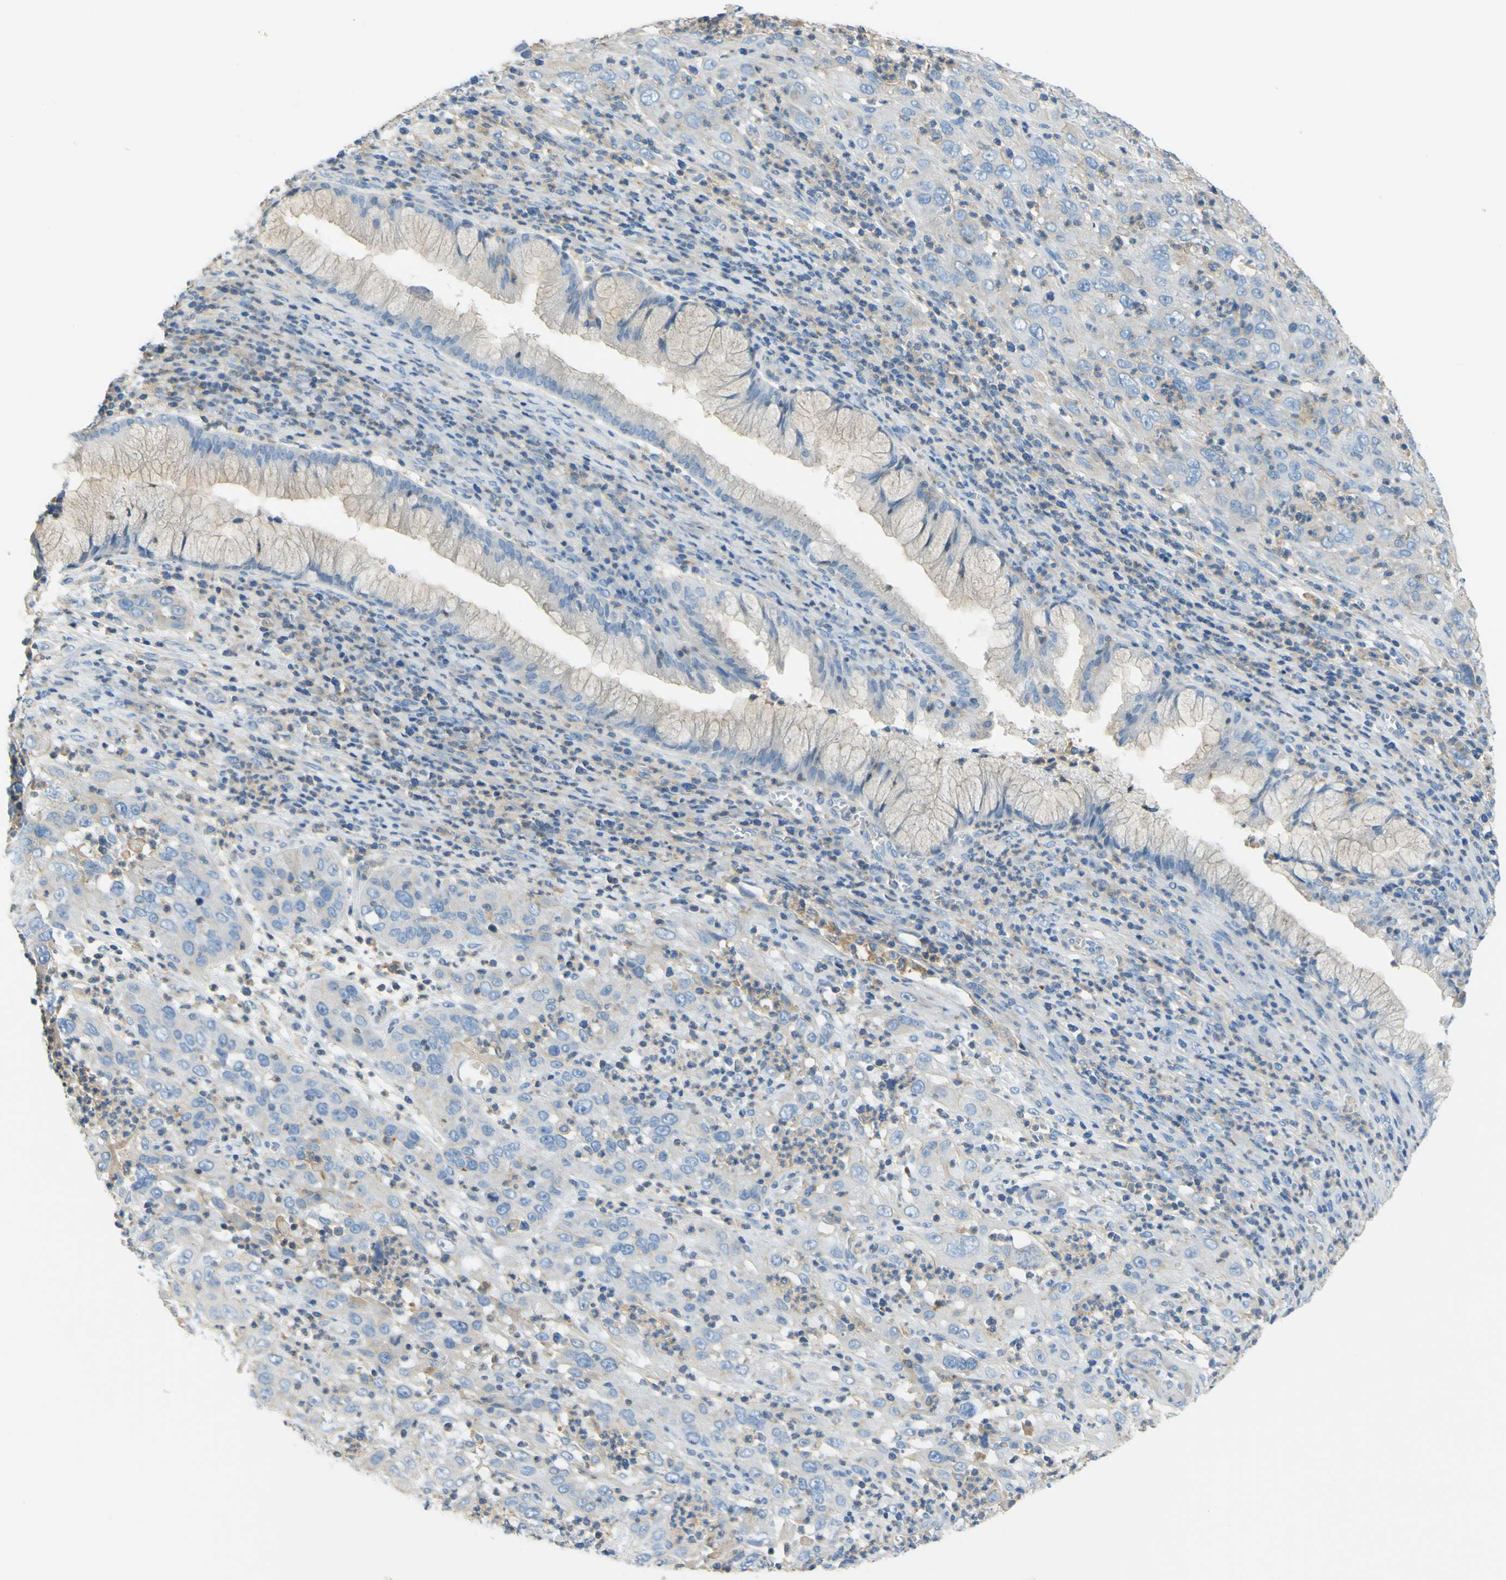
{"staining": {"intensity": "negative", "quantity": "none", "location": "none"}, "tissue": "cervical cancer", "cell_type": "Tumor cells", "image_type": "cancer", "snomed": [{"axis": "morphology", "description": "Squamous cell carcinoma, NOS"}, {"axis": "topography", "description": "Cervix"}], "caption": "The photomicrograph displays no staining of tumor cells in cervical squamous cell carcinoma.", "gene": "OGN", "patient": {"sex": "female", "age": 32}}